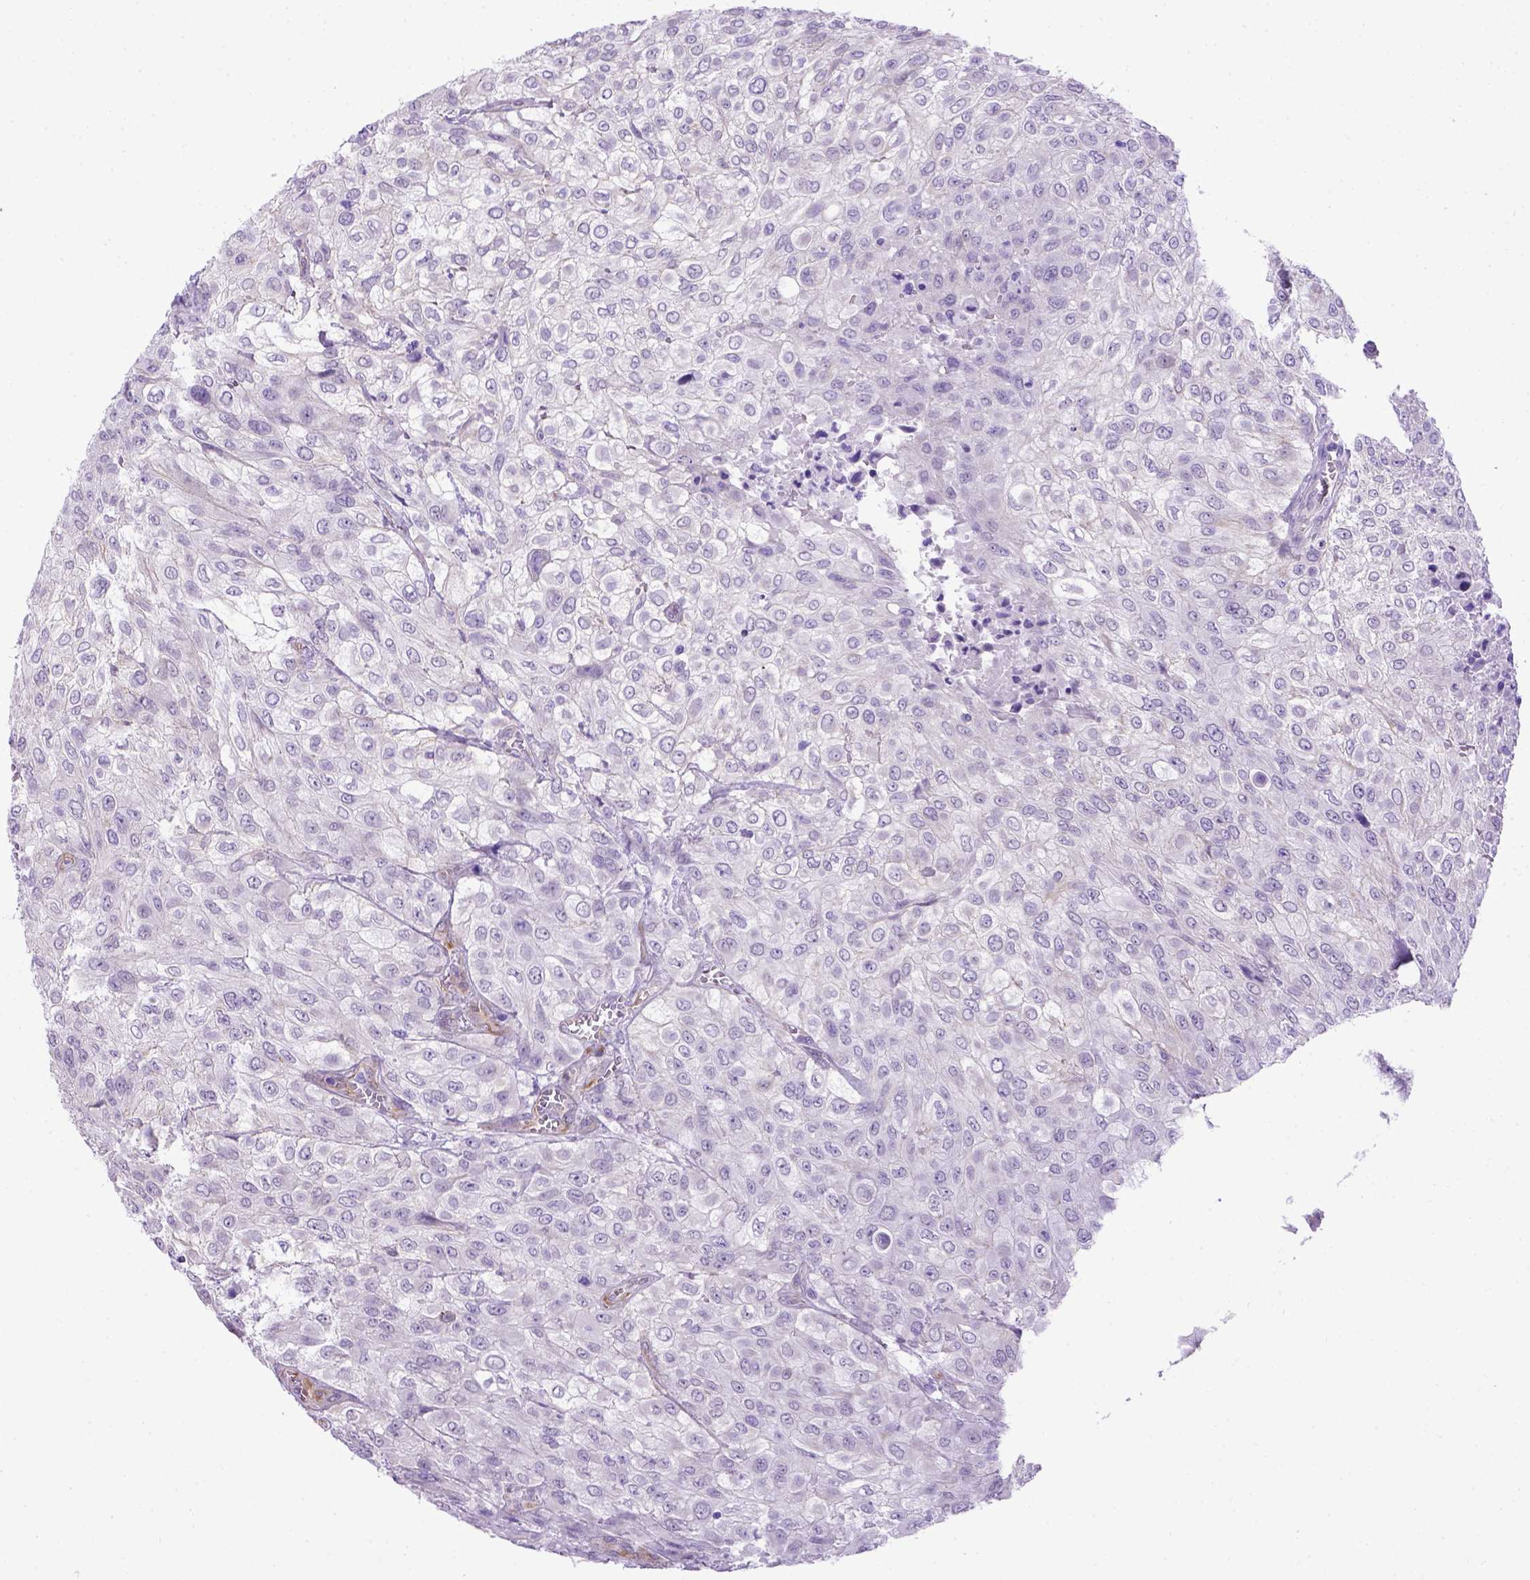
{"staining": {"intensity": "negative", "quantity": "none", "location": "none"}, "tissue": "urothelial cancer", "cell_type": "Tumor cells", "image_type": "cancer", "snomed": [{"axis": "morphology", "description": "Urothelial carcinoma, High grade"}, {"axis": "topography", "description": "Urinary bladder"}], "caption": "High power microscopy photomicrograph of an IHC histopathology image of urothelial carcinoma (high-grade), revealing no significant staining in tumor cells. (DAB immunohistochemistry (IHC) visualized using brightfield microscopy, high magnification).", "gene": "ADAM12", "patient": {"sex": "male", "age": 57}}